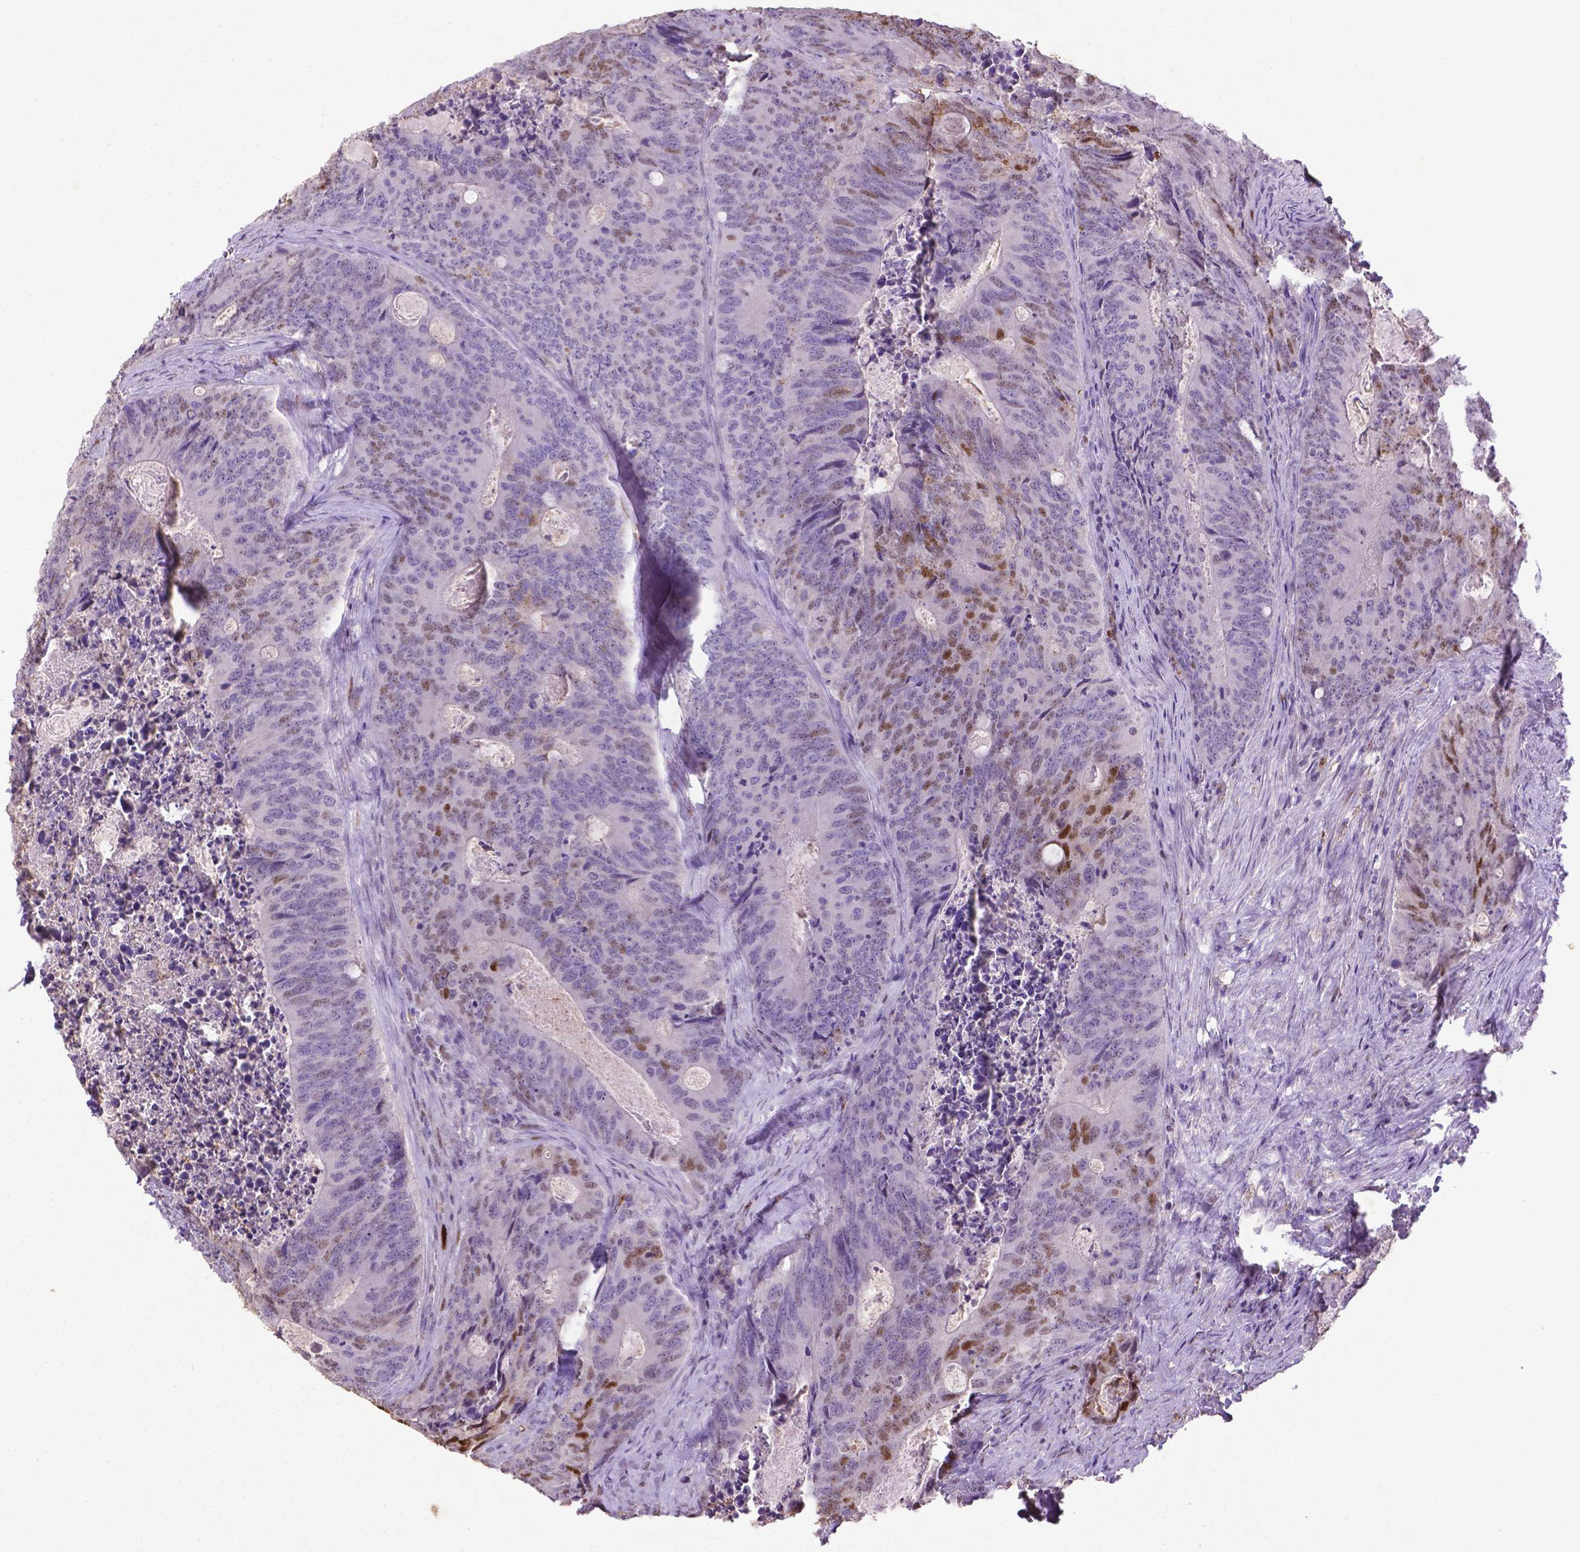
{"staining": {"intensity": "moderate", "quantity": "25%-75%", "location": "nuclear"}, "tissue": "colorectal cancer", "cell_type": "Tumor cells", "image_type": "cancer", "snomed": [{"axis": "morphology", "description": "Adenocarcinoma, NOS"}, {"axis": "topography", "description": "Colon"}], "caption": "Colorectal adenocarcinoma stained with a protein marker shows moderate staining in tumor cells.", "gene": "CDKN1A", "patient": {"sex": "male", "age": 67}}